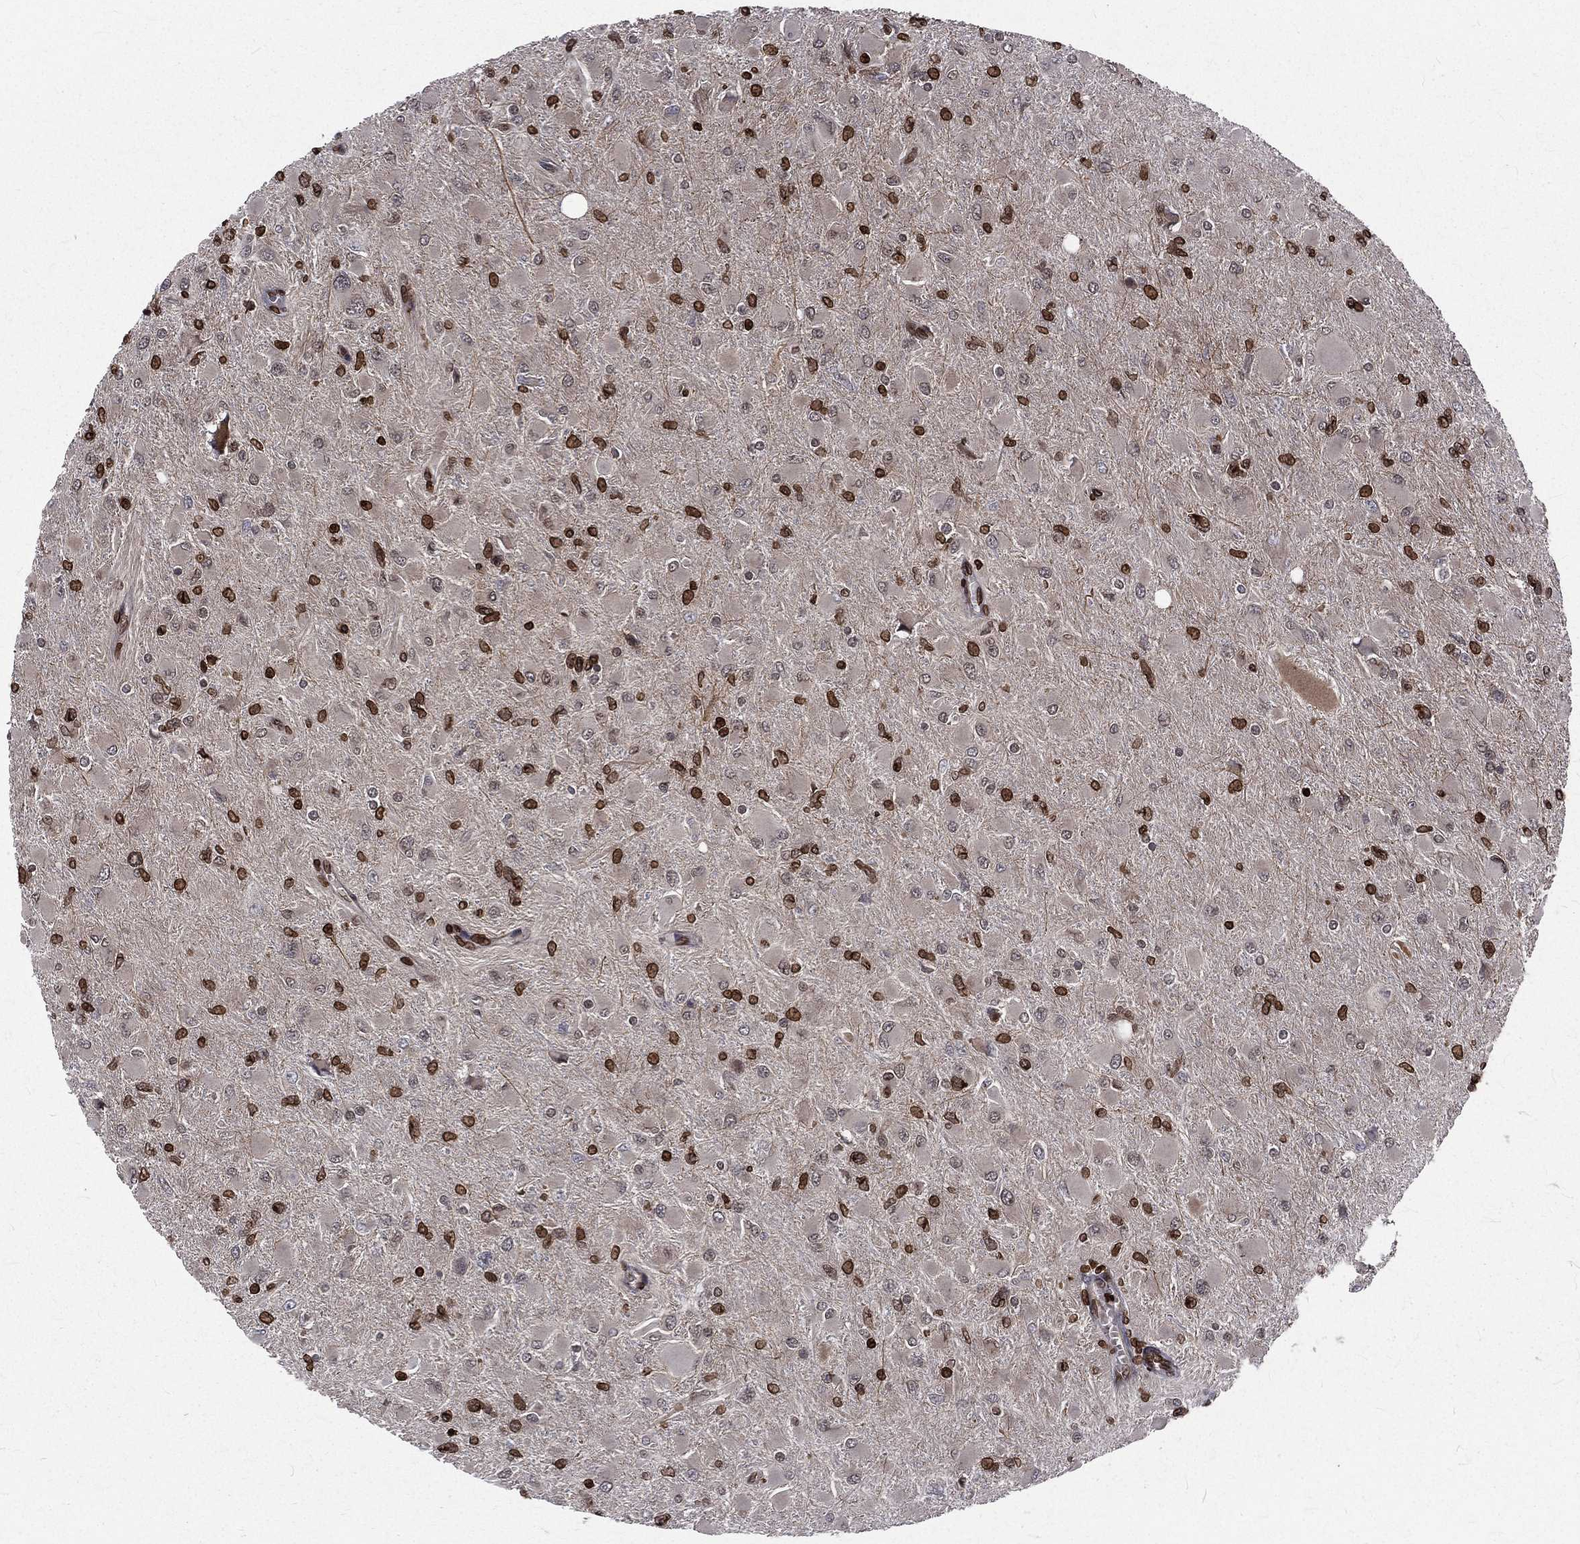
{"staining": {"intensity": "strong", "quantity": "<25%", "location": "nuclear"}, "tissue": "glioma", "cell_type": "Tumor cells", "image_type": "cancer", "snomed": [{"axis": "morphology", "description": "Glioma, malignant, High grade"}, {"axis": "topography", "description": "Cerebral cortex"}], "caption": "Glioma stained with a brown dye shows strong nuclear positive expression in approximately <25% of tumor cells.", "gene": "LBR", "patient": {"sex": "female", "age": 36}}